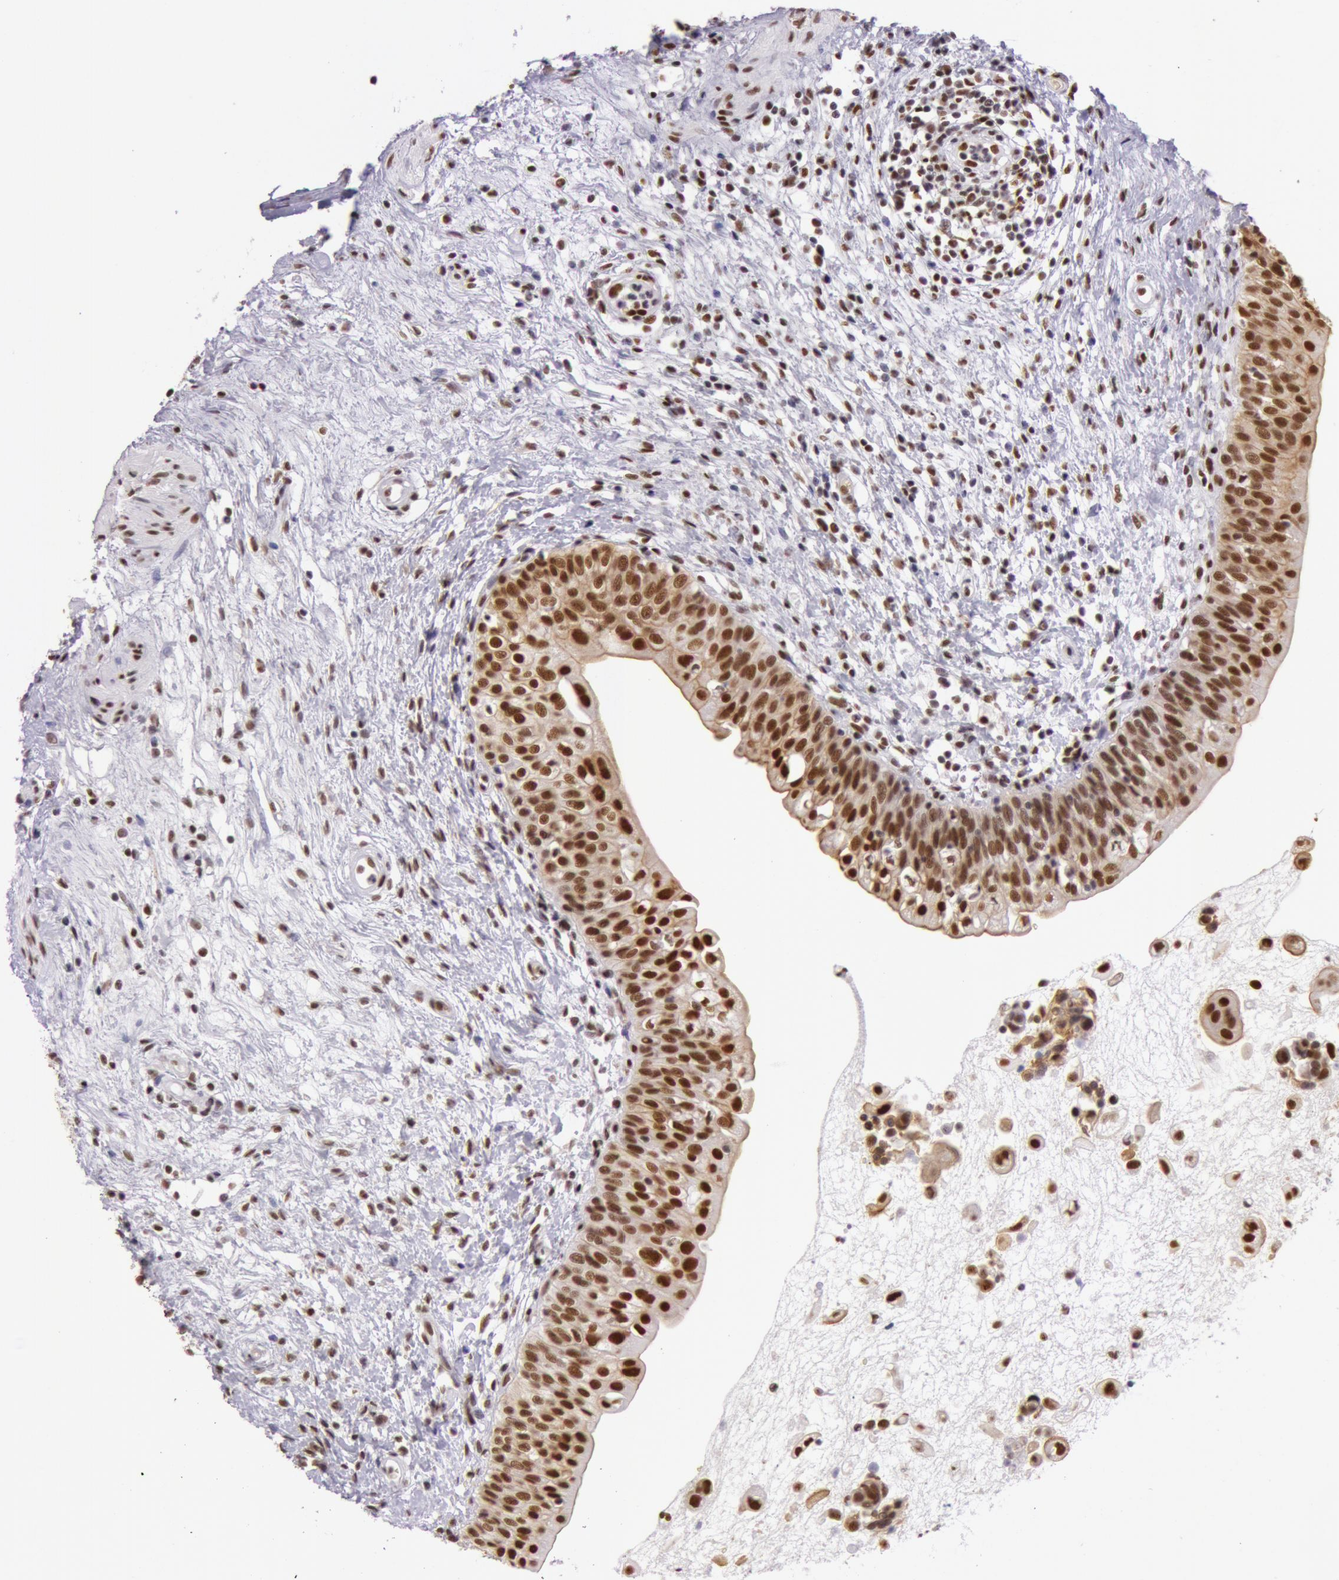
{"staining": {"intensity": "strong", "quantity": ">75%", "location": "nuclear"}, "tissue": "urinary bladder", "cell_type": "Urothelial cells", "image_type": "normal", "snomed": [{"axis": "morphology", "description": "Normal tissue, NOS"}, {"axis": "topography", "description": "Urinary bladder"}], "caption": "The immunohistochemical stain labels strong nuclear expression in urothelial cells of normal urinary bladder.", "gene": "NBN", "patient": {"sex": "female", "age": 55}}